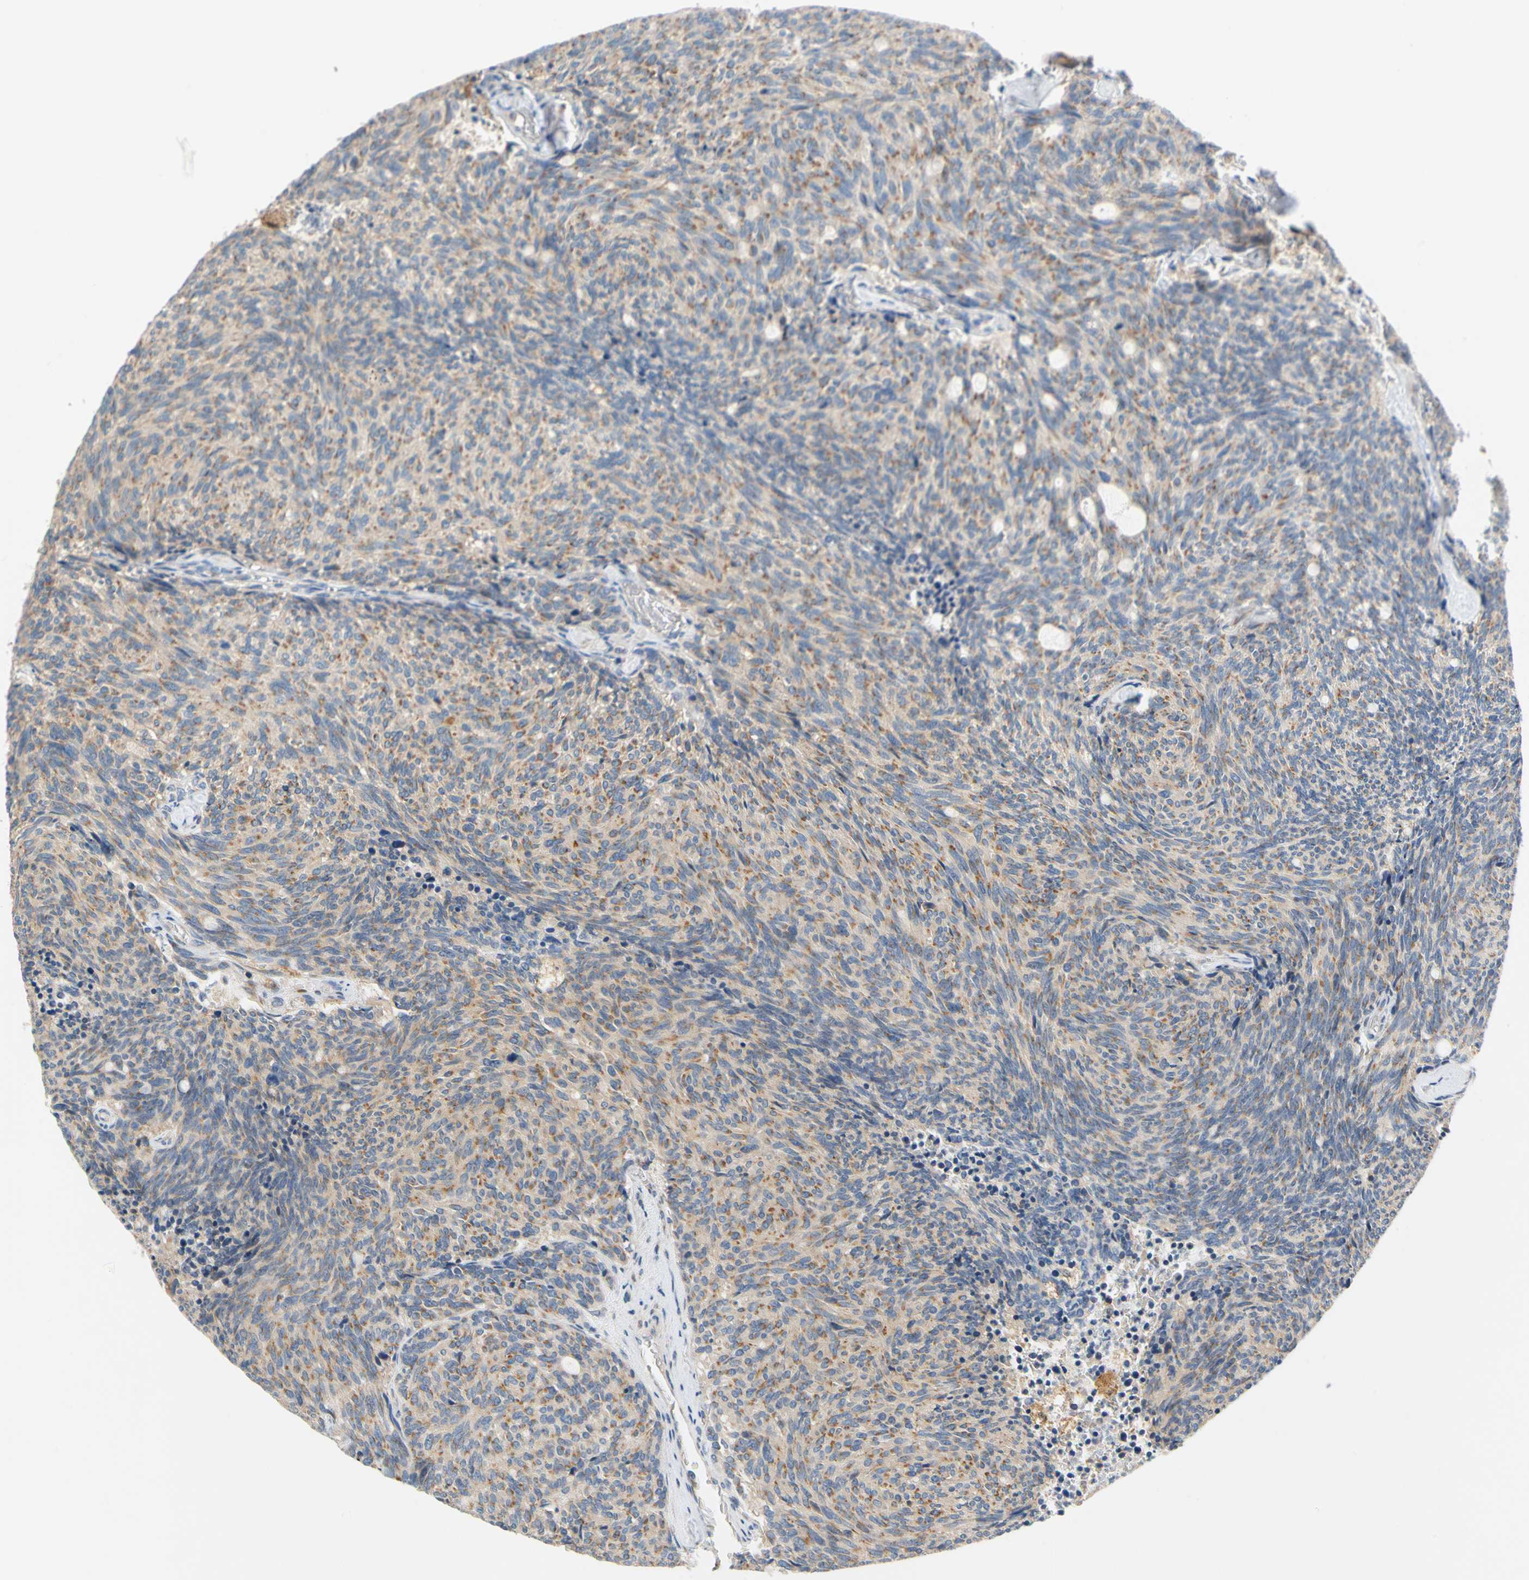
{"staining": {"intensity": "moderate", "quantity": "25%-75%", "location": "cytoplasmic/membranous"}, "tissue": "carcinoid", "cell_type": "Tumor cells", "image_type": "cancer", "snomed": [{"axis": "morphology", "description": "Carcinoid, malignant, NOS"}, {"axis": "topography", "description": "Pancreas"}], "caption": "Immunohistochemical staining of carcinoid reveals medium levels of moderate cytoplasmic/membranous staining in approximately 25%-75% of tumor cells.", "gene": "GPSM2", "patient": {"sex": "female", "age": 54}}